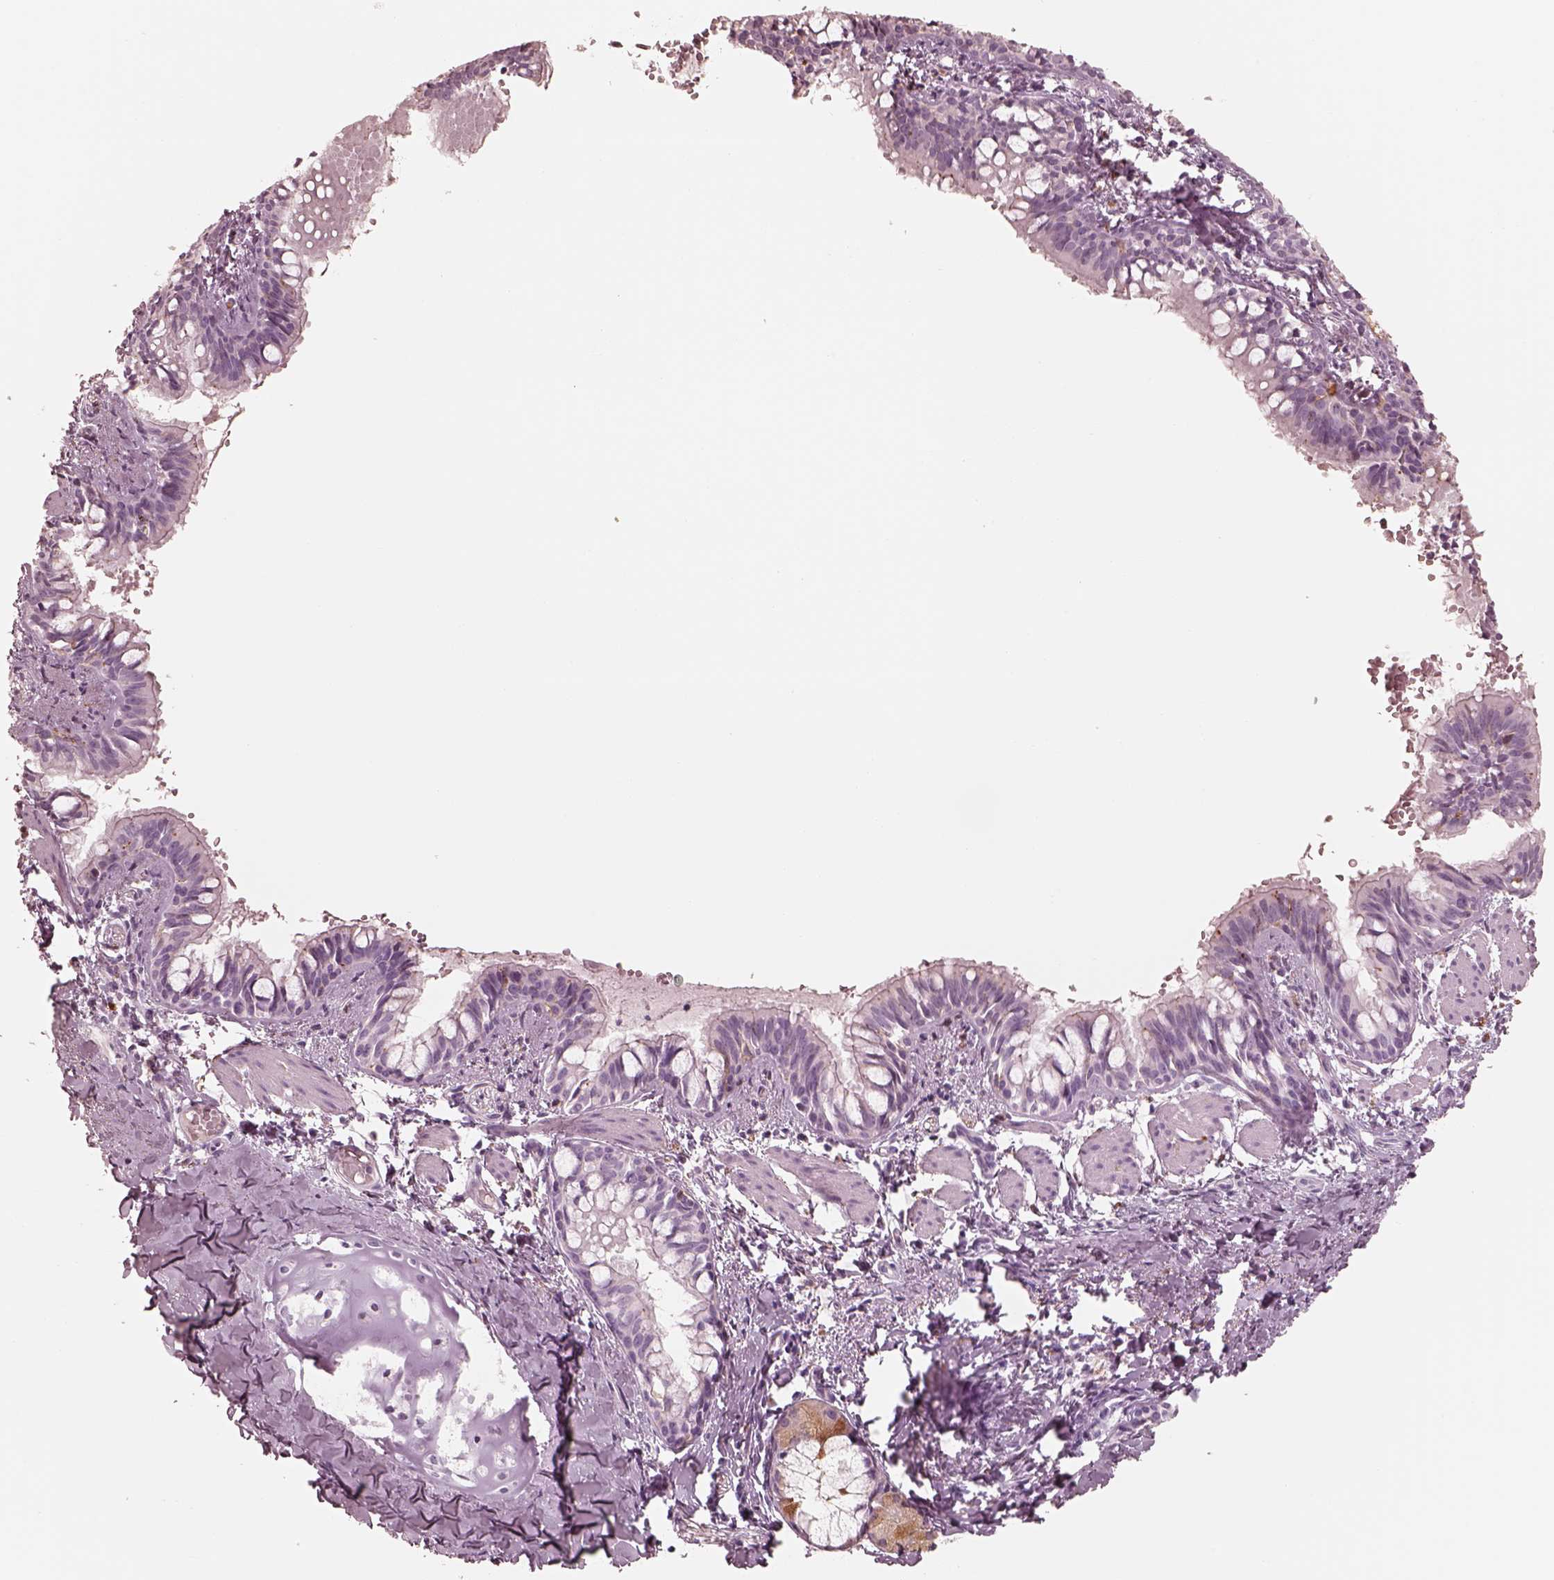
{"staining": {"intensity": "negative", "quantity": "none", "location": "none"}, "tissue": "bronchus", "cell_type": "Respiratory epithelial cells", "image_type": "normal", "snomed": [{"axis": "morphology", "description": "Normal tissue, NOS"}, {"axis": "topography", "description": "Bronchus"}], "caption": "A high-resolution micrograph shows IHC staining of unremarkable bronchus, which shows no significant positivity in respiratory epithelial cells.", "gene": "GPRIN1", "patient": {"sex": "male", "age": 1}}